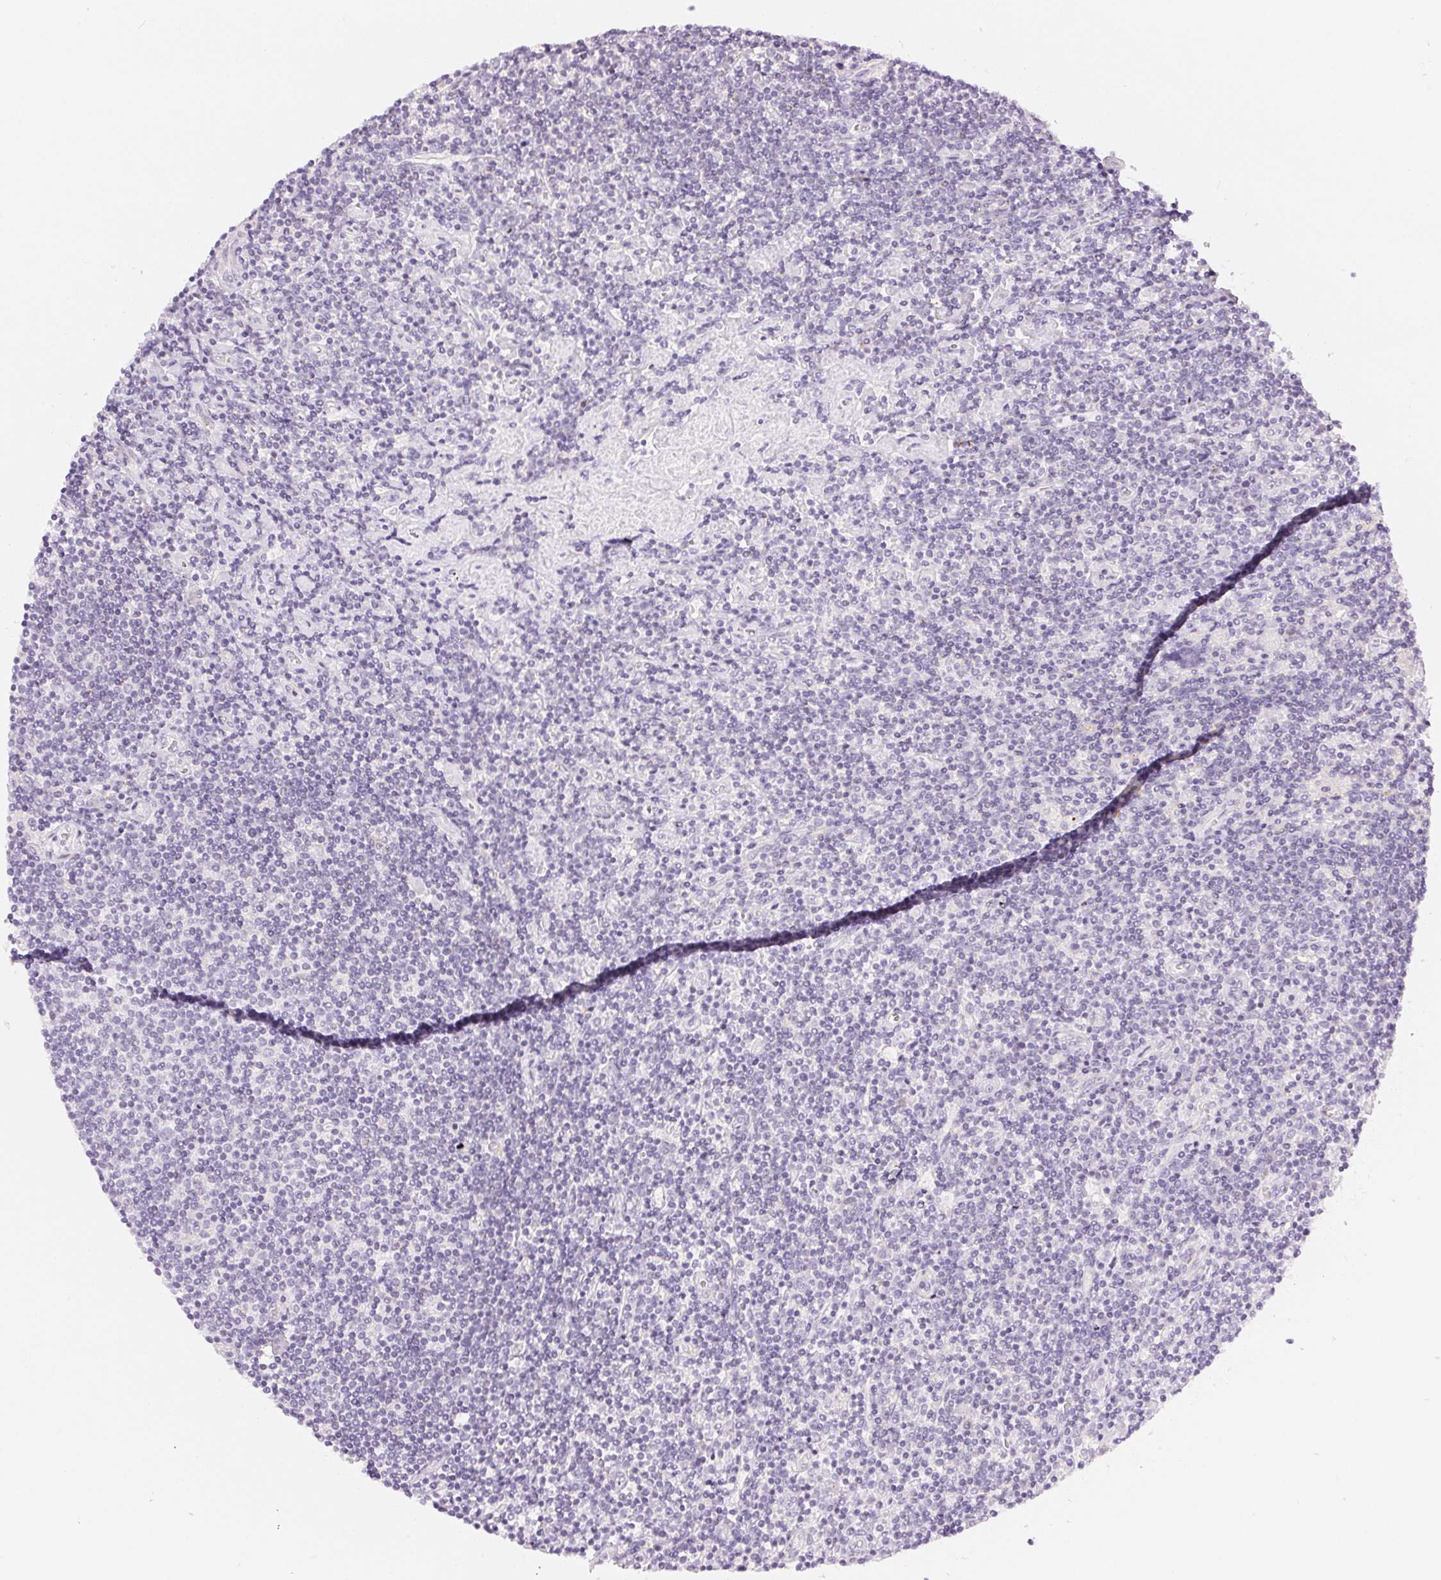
{"staining": {"intensity": "negative", "quantity": "none", "location": "none"}, "tissue": "lymphoma", "cell_type": "Tumor cells", "image_type": "cancer", "snomed": [{"axis": "morphology", "description": "Hodgkin's disease, NOS"}, {"axis": "topography", "description": "Lymph node"}], "caption": "Tumor cells are negative for brown protein staining in Hodgkin's disease.", "gene": "SLC5A2", "patient": {"sex": "male", "age": 40}}